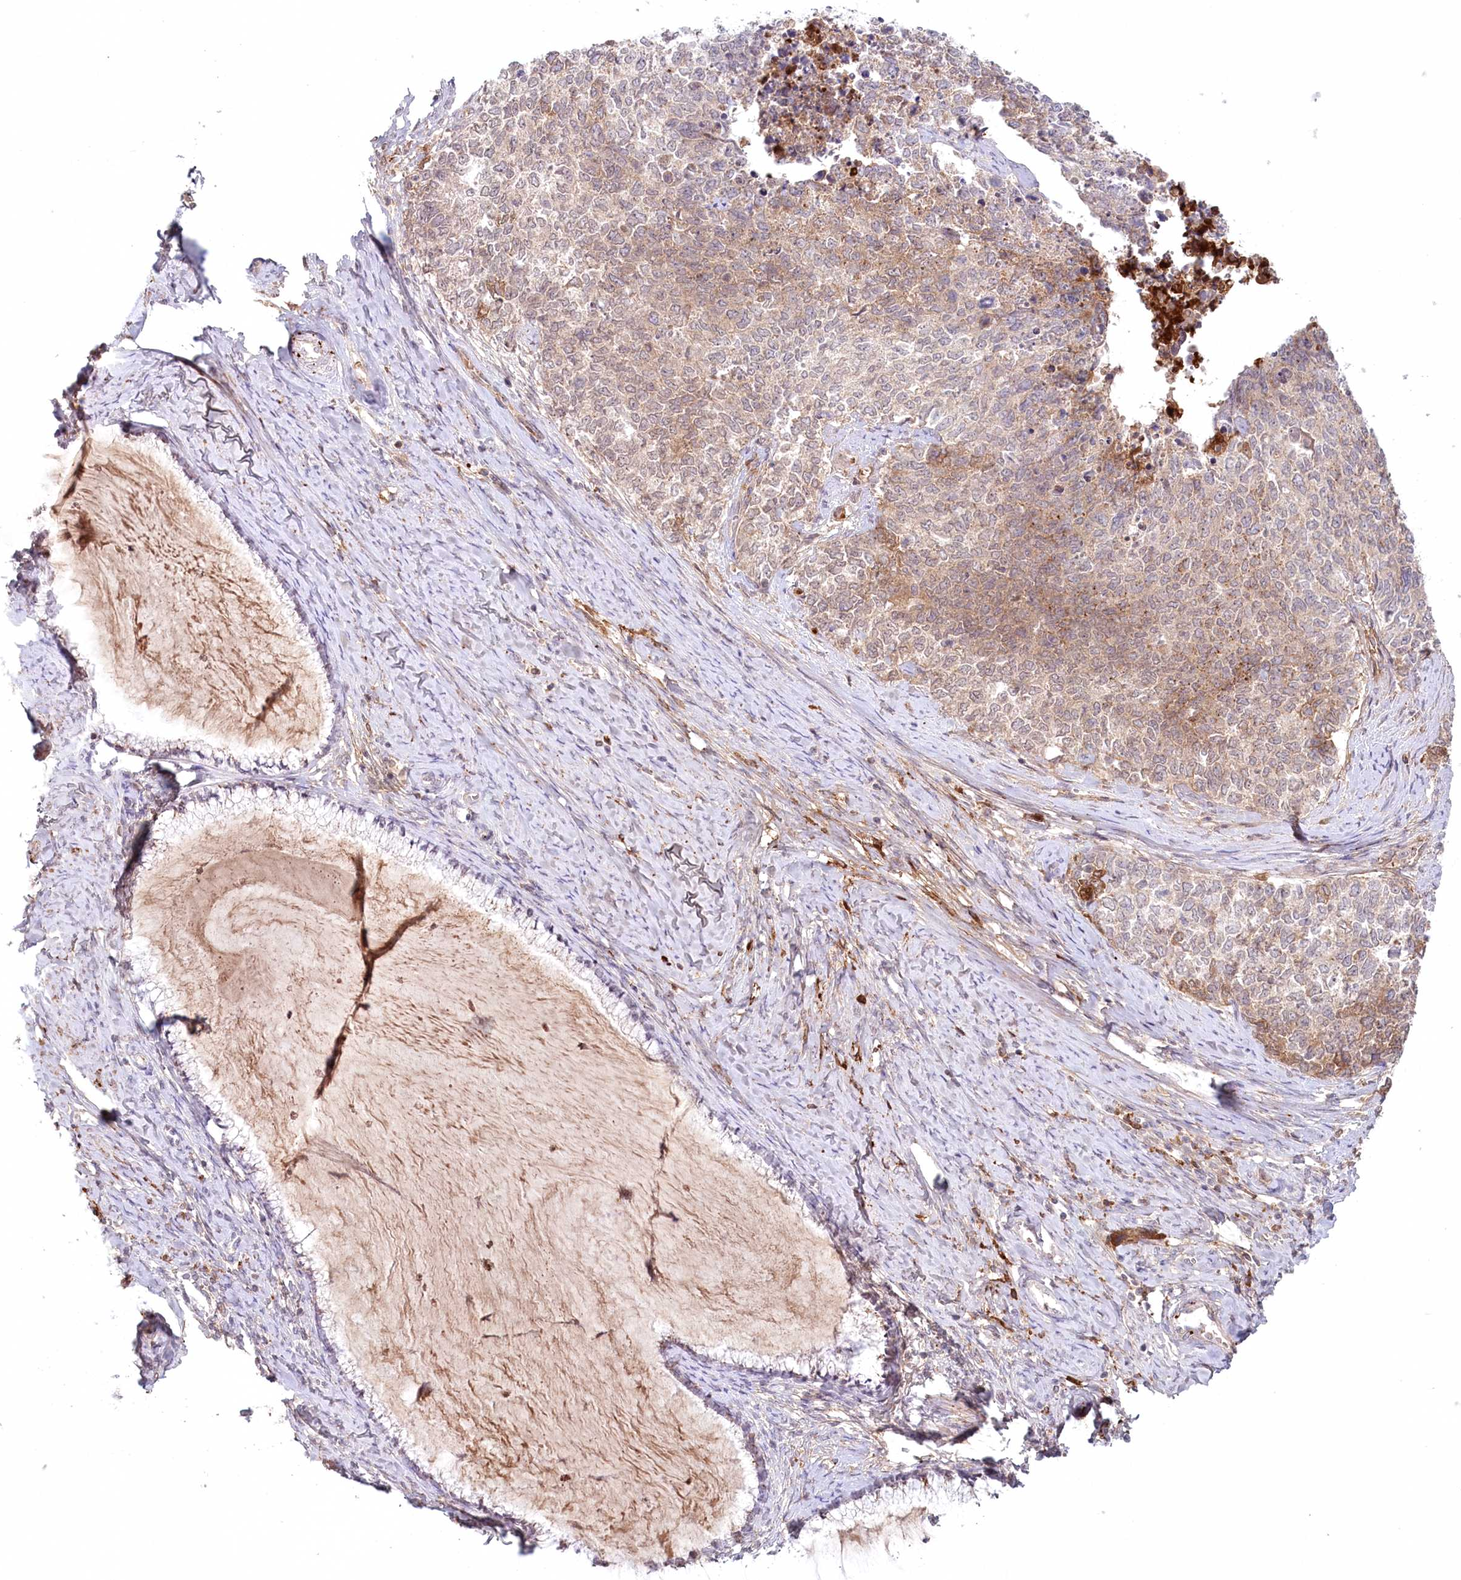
{"staining": {"intensity": "weak", "quantity": "25%-75%", "location": "cytoplasmic/membranous"}, "tissue": "cervical cancer", "cell_type": "Tumor cells", "image_type": "cancer", "snomed": [{"axis": "morphology", "description": "Squamous cell carcinoma, NOS"}, {"axis": "topography", "description": "Cervix"}], "caption": "Immunohistochemical staining of human cervical squamous cell carcinoma shows low levels of weak cytoplasmic/membranous protein positivity in approximately 25%-75% of tumor cells.", "gene": "PSAPL1", "patient": {"sex": "female", "age": 63}}